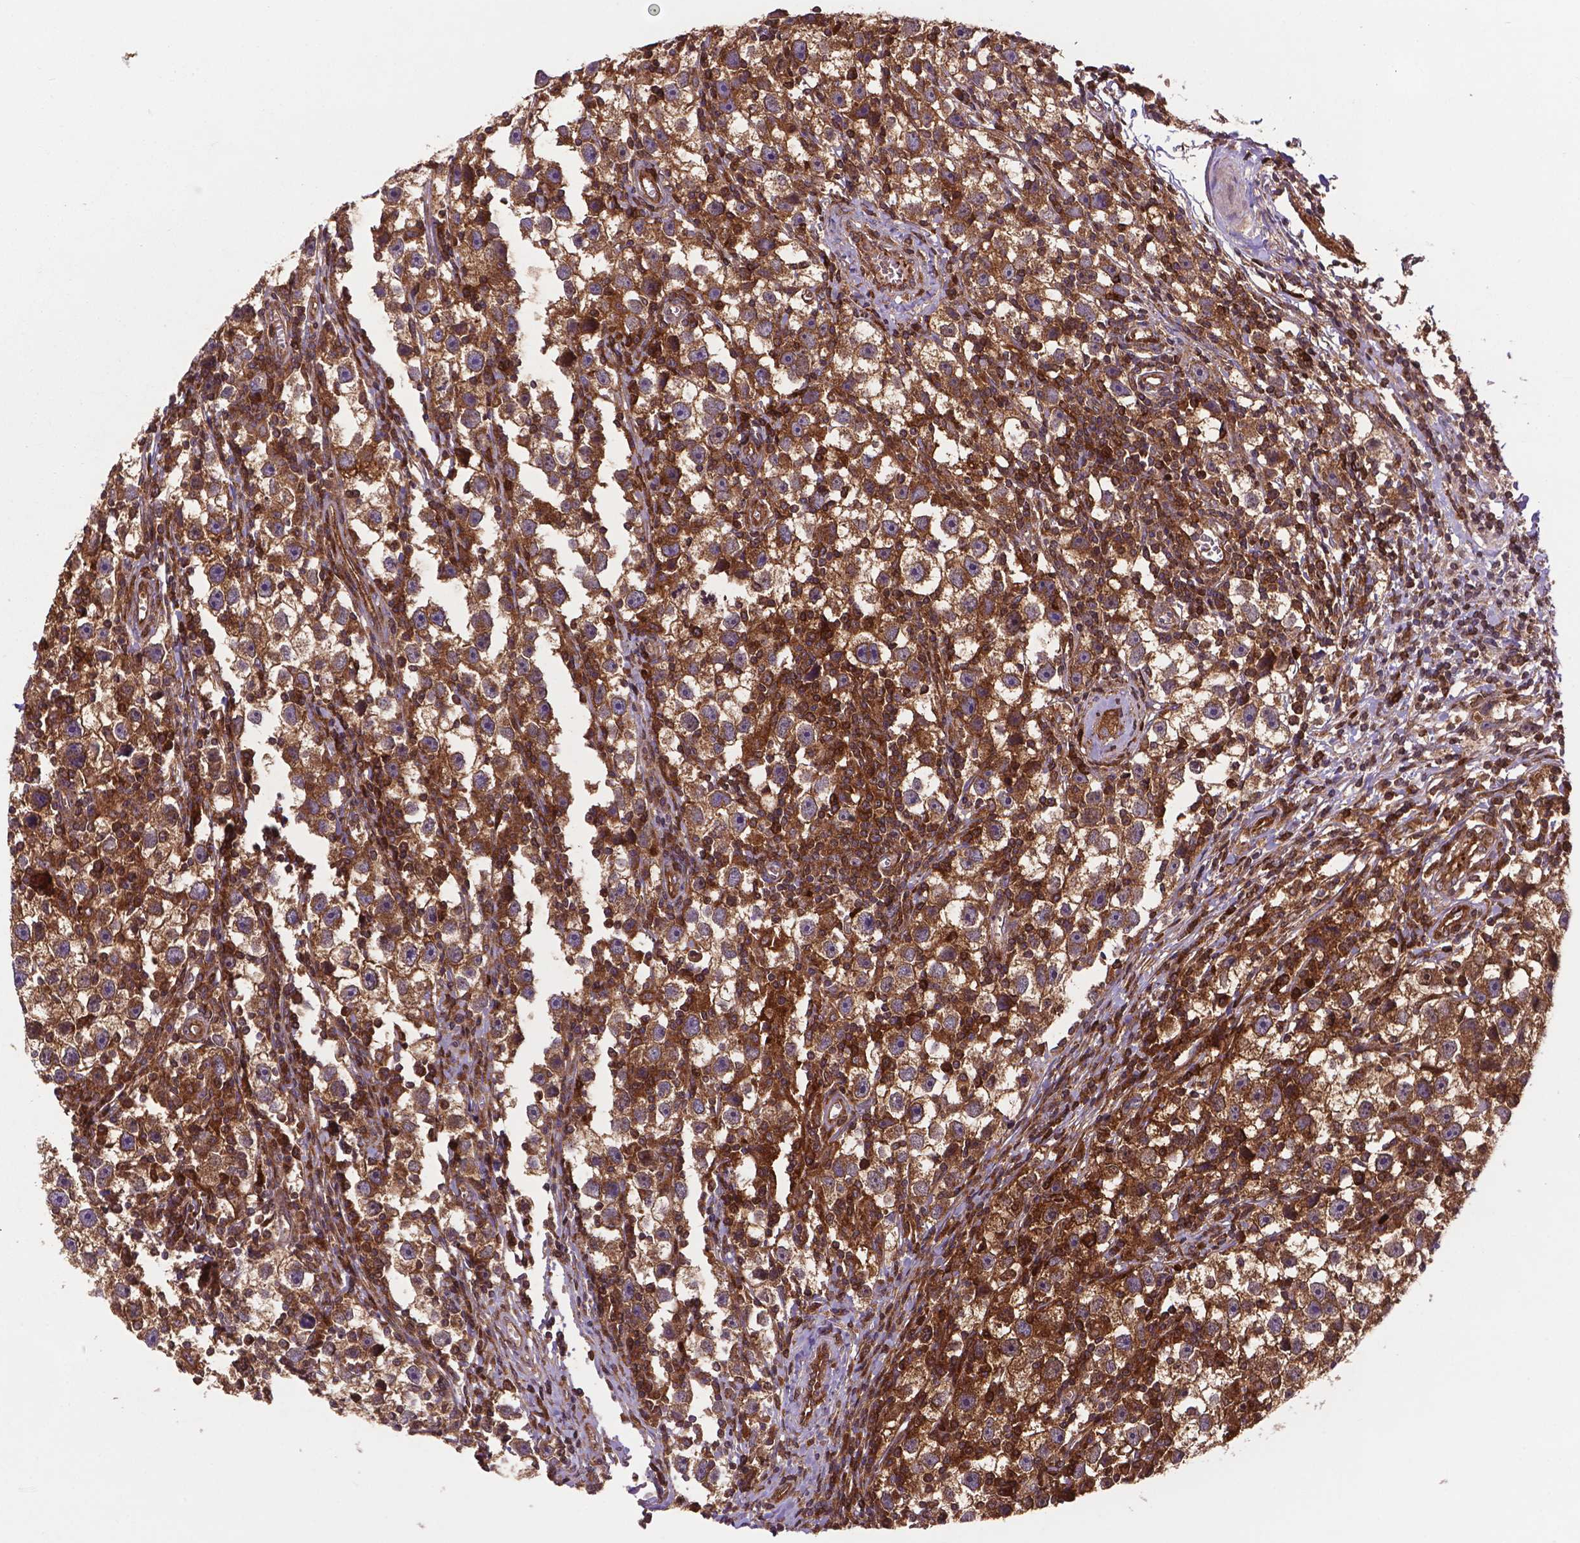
{"staining": {"intensity": "moderate", "quantity": "25%-75%", "location": "cytoplasmic/membranous"}, "tissue": "testis cancer", "cell_type": "Tumor cells", "image_type": "cancer", "snomed": [{"axis": "morphology", "description": "Seminoma, NOS"}, {"axis": "topography", "description": "Testis"}], "caption": "Testis seminoma was stained to show a protein in brown. There is medium levels of moderate cytoplasmic/membranous staining in approximately 25%-75% of tumor cells.", "gene": "SMAD3", "patient": {"sex": "male", "age": 30}}